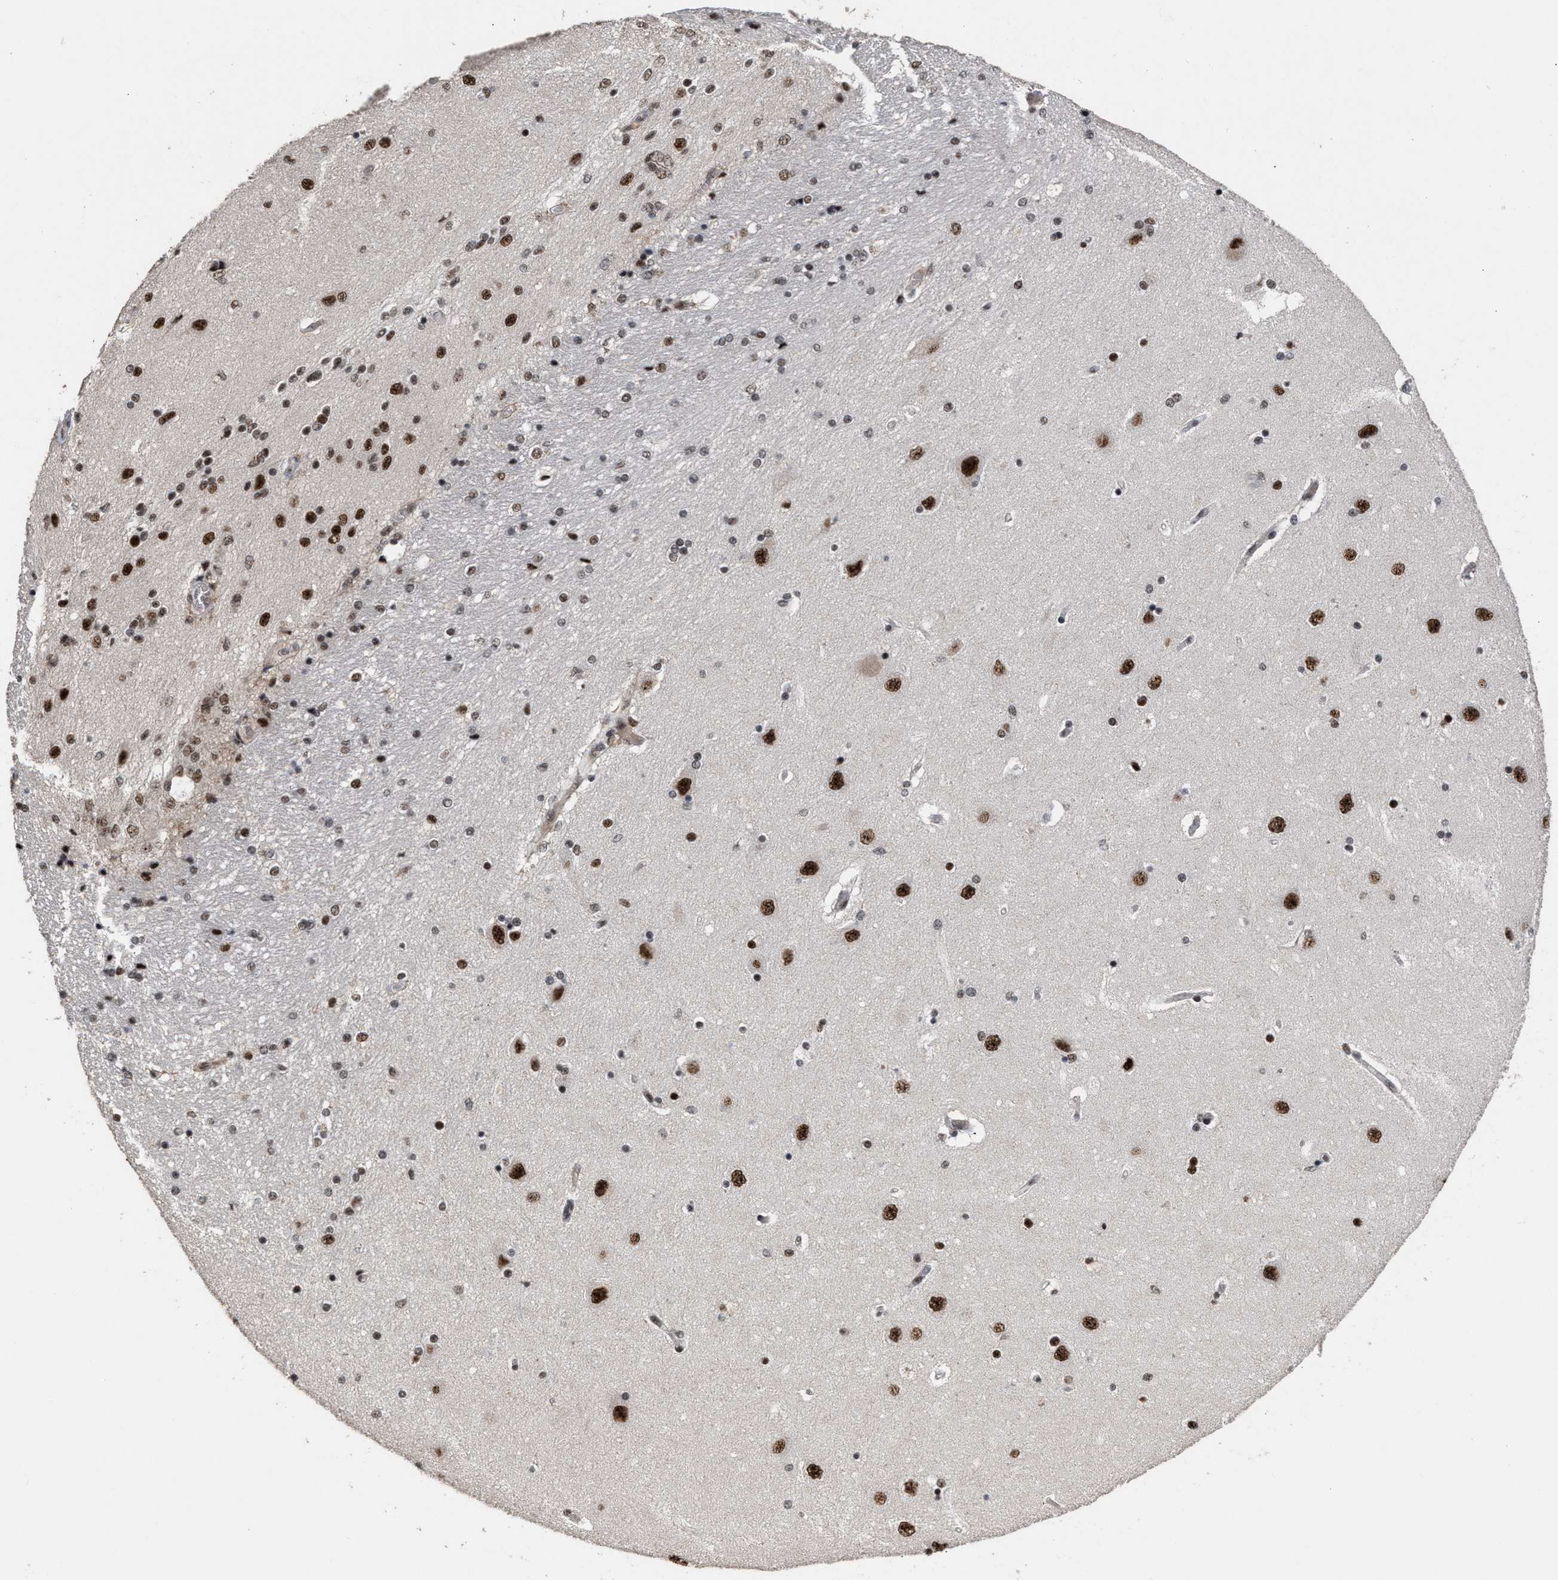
{"staining": {"intensity": "strong", "quantity": "25%-75%", "location": "nuclear"}, "tissue": "hippocampus", "cell_type": "Glial cells", "image_type": "normal", "snomed": [{"axis": "morphology", "description": "Normal tissue, NOS"}, {"axis": "topography", "description": "Hippocampus"}], "caption": "Immunohistochemistry micrograph of unremarkable hippocampus: human hippocampus stained using immunohistochemistry (IHC) exhibits high levels of strong protein expression localized specifically in the nuclear of glial cells, appearing as a nuclear brown color.", "gene": "EIF4A3", "patient": {"sex": "female", "age": 54}}